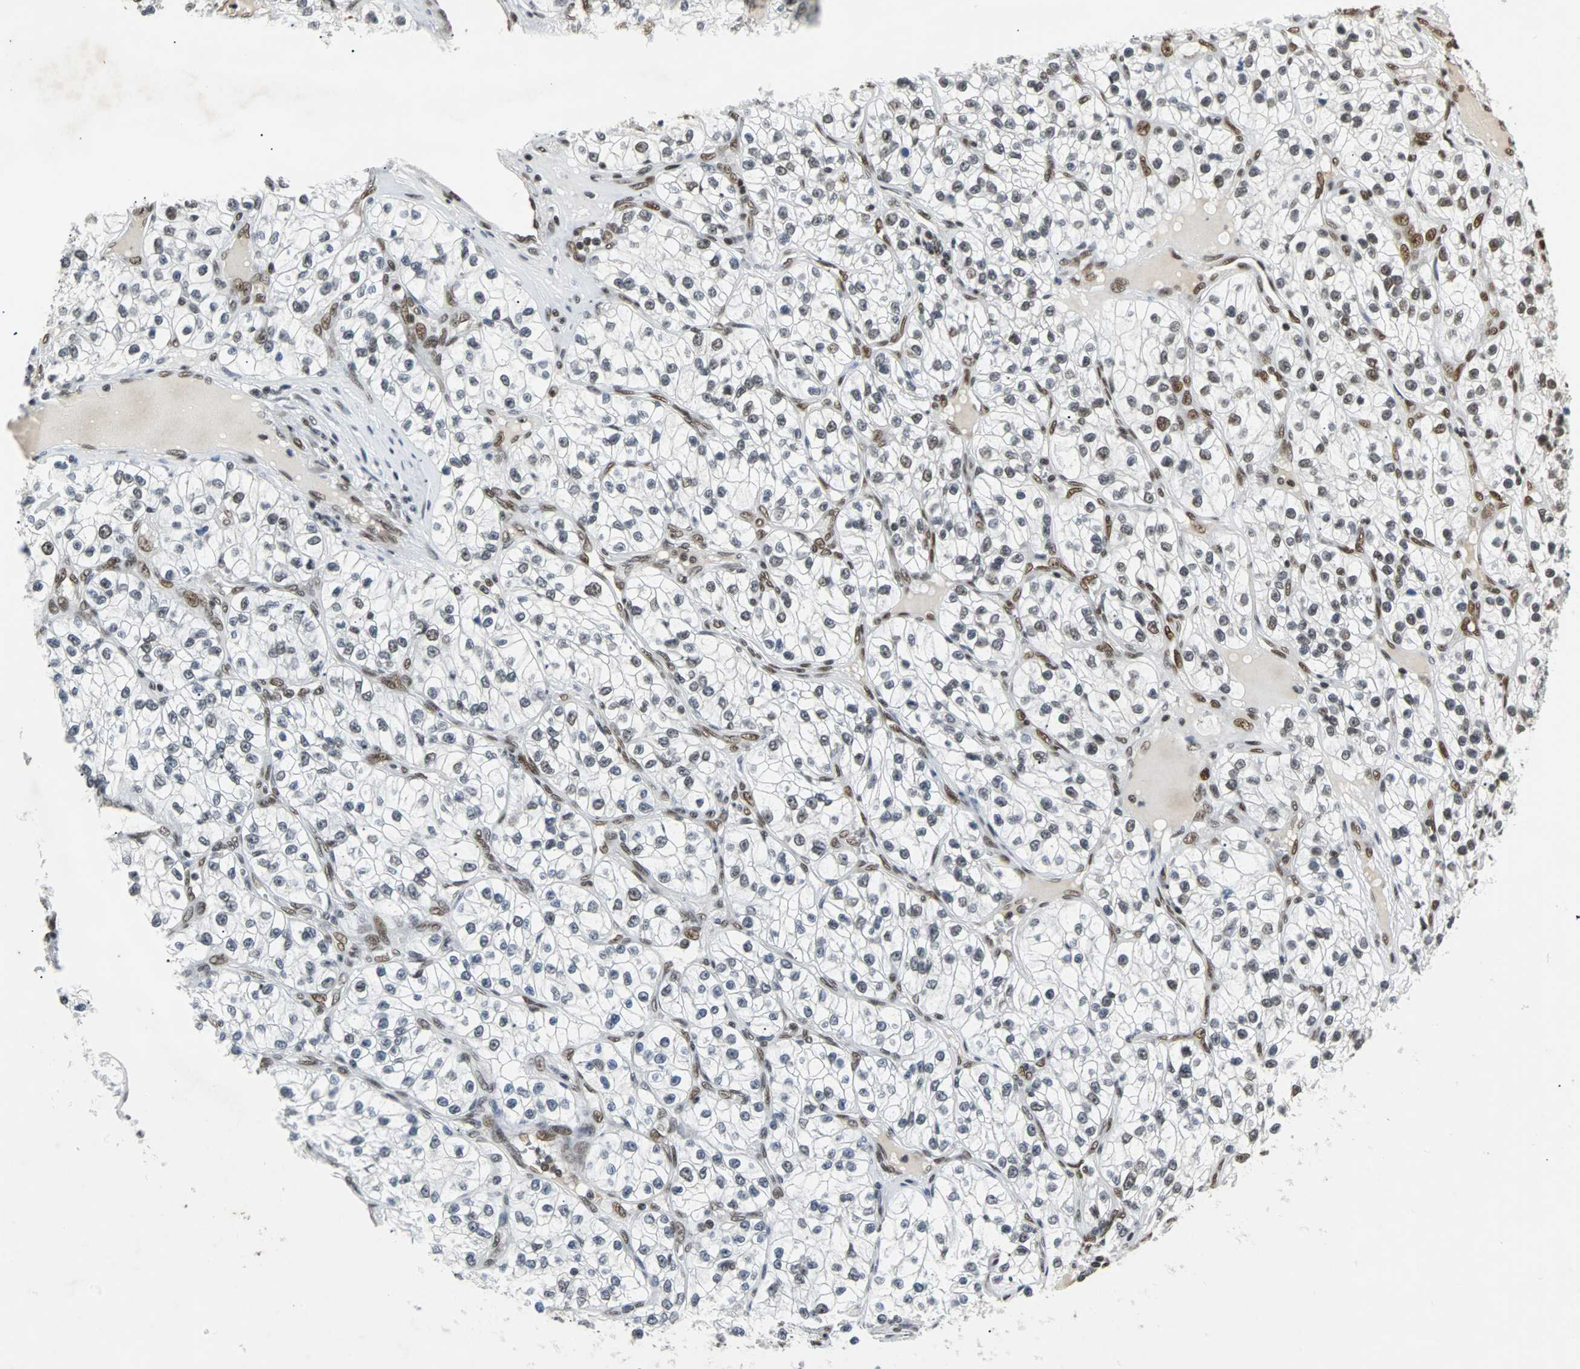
{"staining": {"intensity": "moderate", "quantity": "<25%", "location": "nuclear"}, "tissue": "renal cancer", "cell_type": "Tumor cells", "image_type": "cancer", "snomed": [{"axis": "morphology", "description": "Adenocarcinoma, NOS"}, {"axis": "topography", "description": "Kidney"}], "caption": "A high-resolution image shows immunohistochemistry (IHC) staining of renal adenocarcinoma, which demonstrates moderate nuclear positivity in approximately <25% of tumor cells.", "gene": "GATAD2A", "patient": {"sex": "female", "age": 57}}